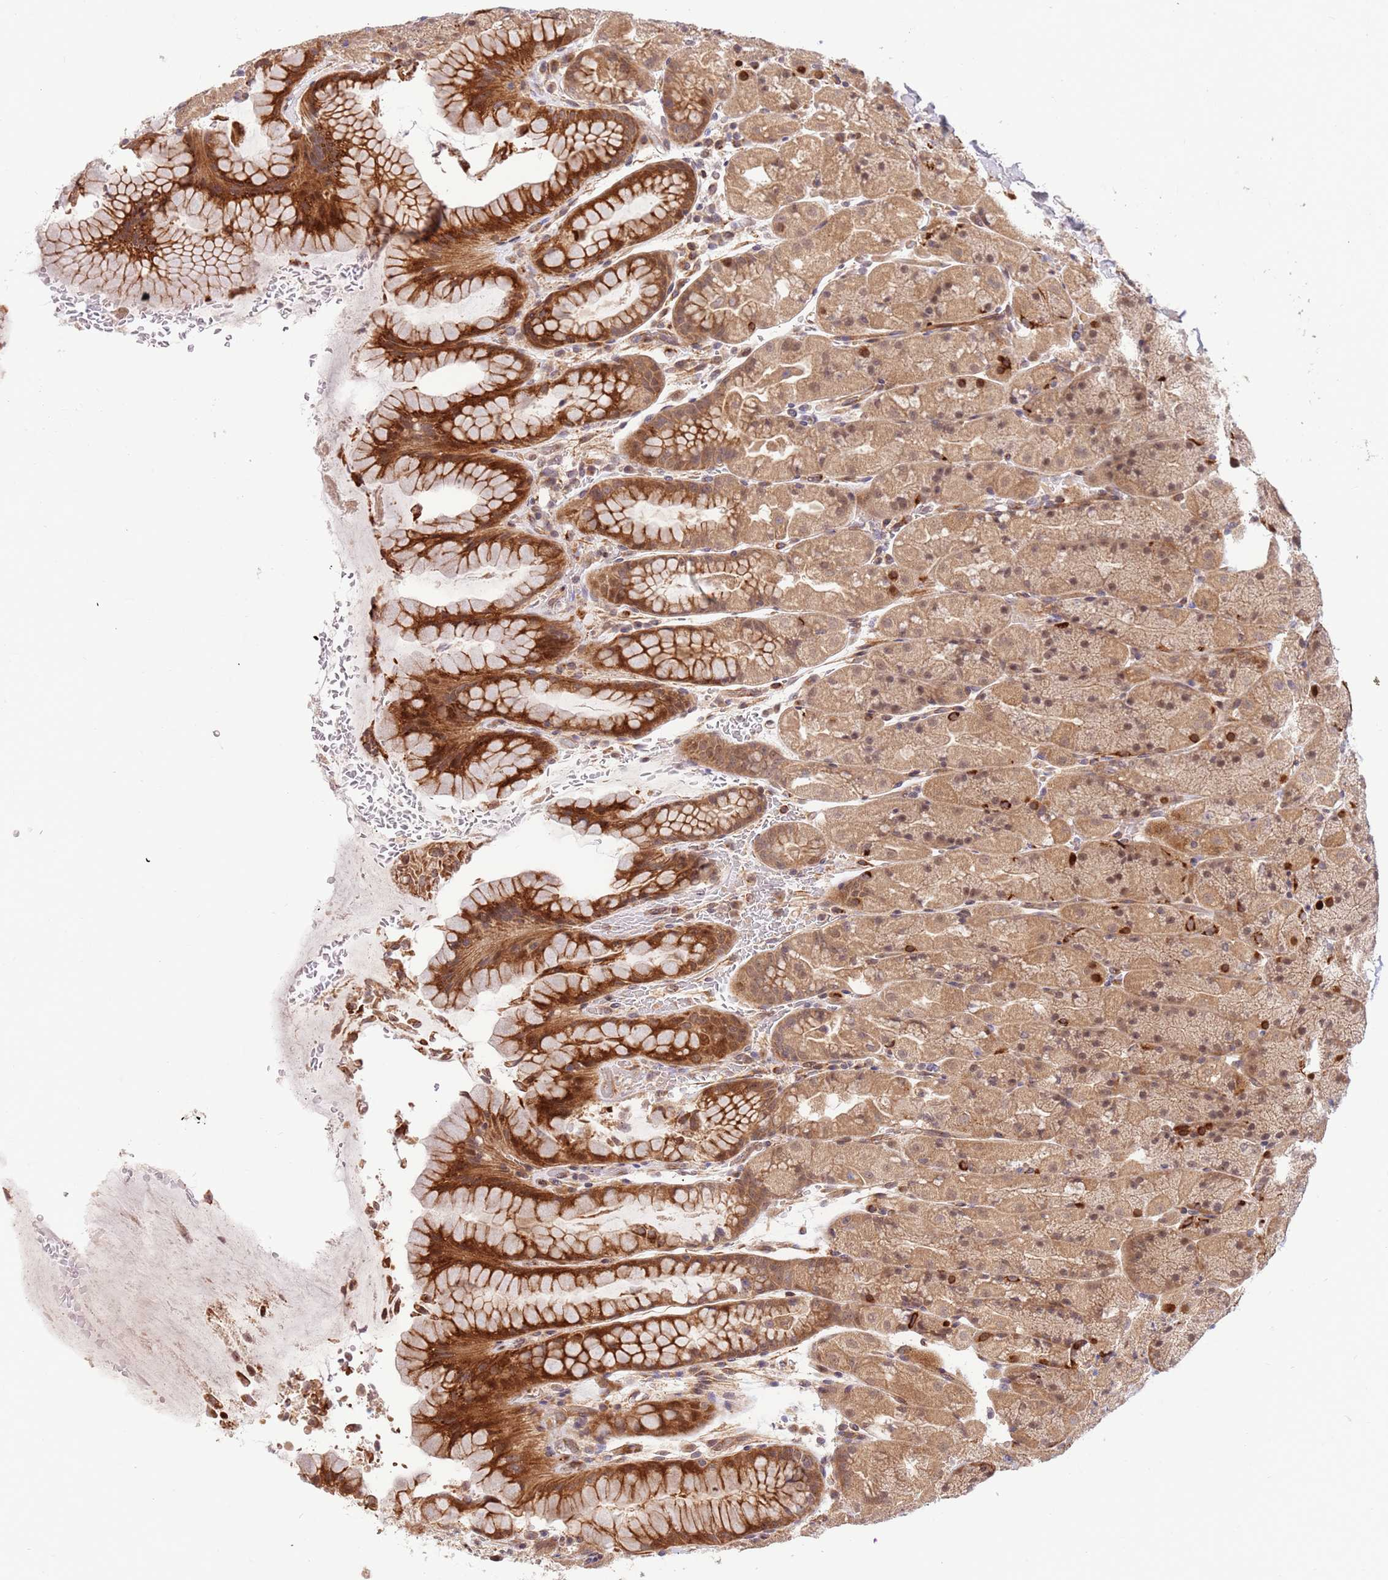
{"staining": {"intensity": "strong", "quantity": "25%-75%", "location": "cytoplasmic/membranous"}, "tissue": "stomach", "cell_type": "Glandular cells", "image_type": "normal", "snomed": [{"axis": "morphology", "description": "Normal tissue, NOS"}, {"axis": "topography", "description": "Stomach, upper"}, {"axis": "topography", "description": "Stomach, lower"}], "caption": "A photomicrograph showing strong cytoplasmic/membranous expression in about 25%-75% of glandular cells in normal stomach, as visualized by brown immunohistochemical staining.", "gene": "HAUS3", "patient": {"sex": "male", "age": 67}}